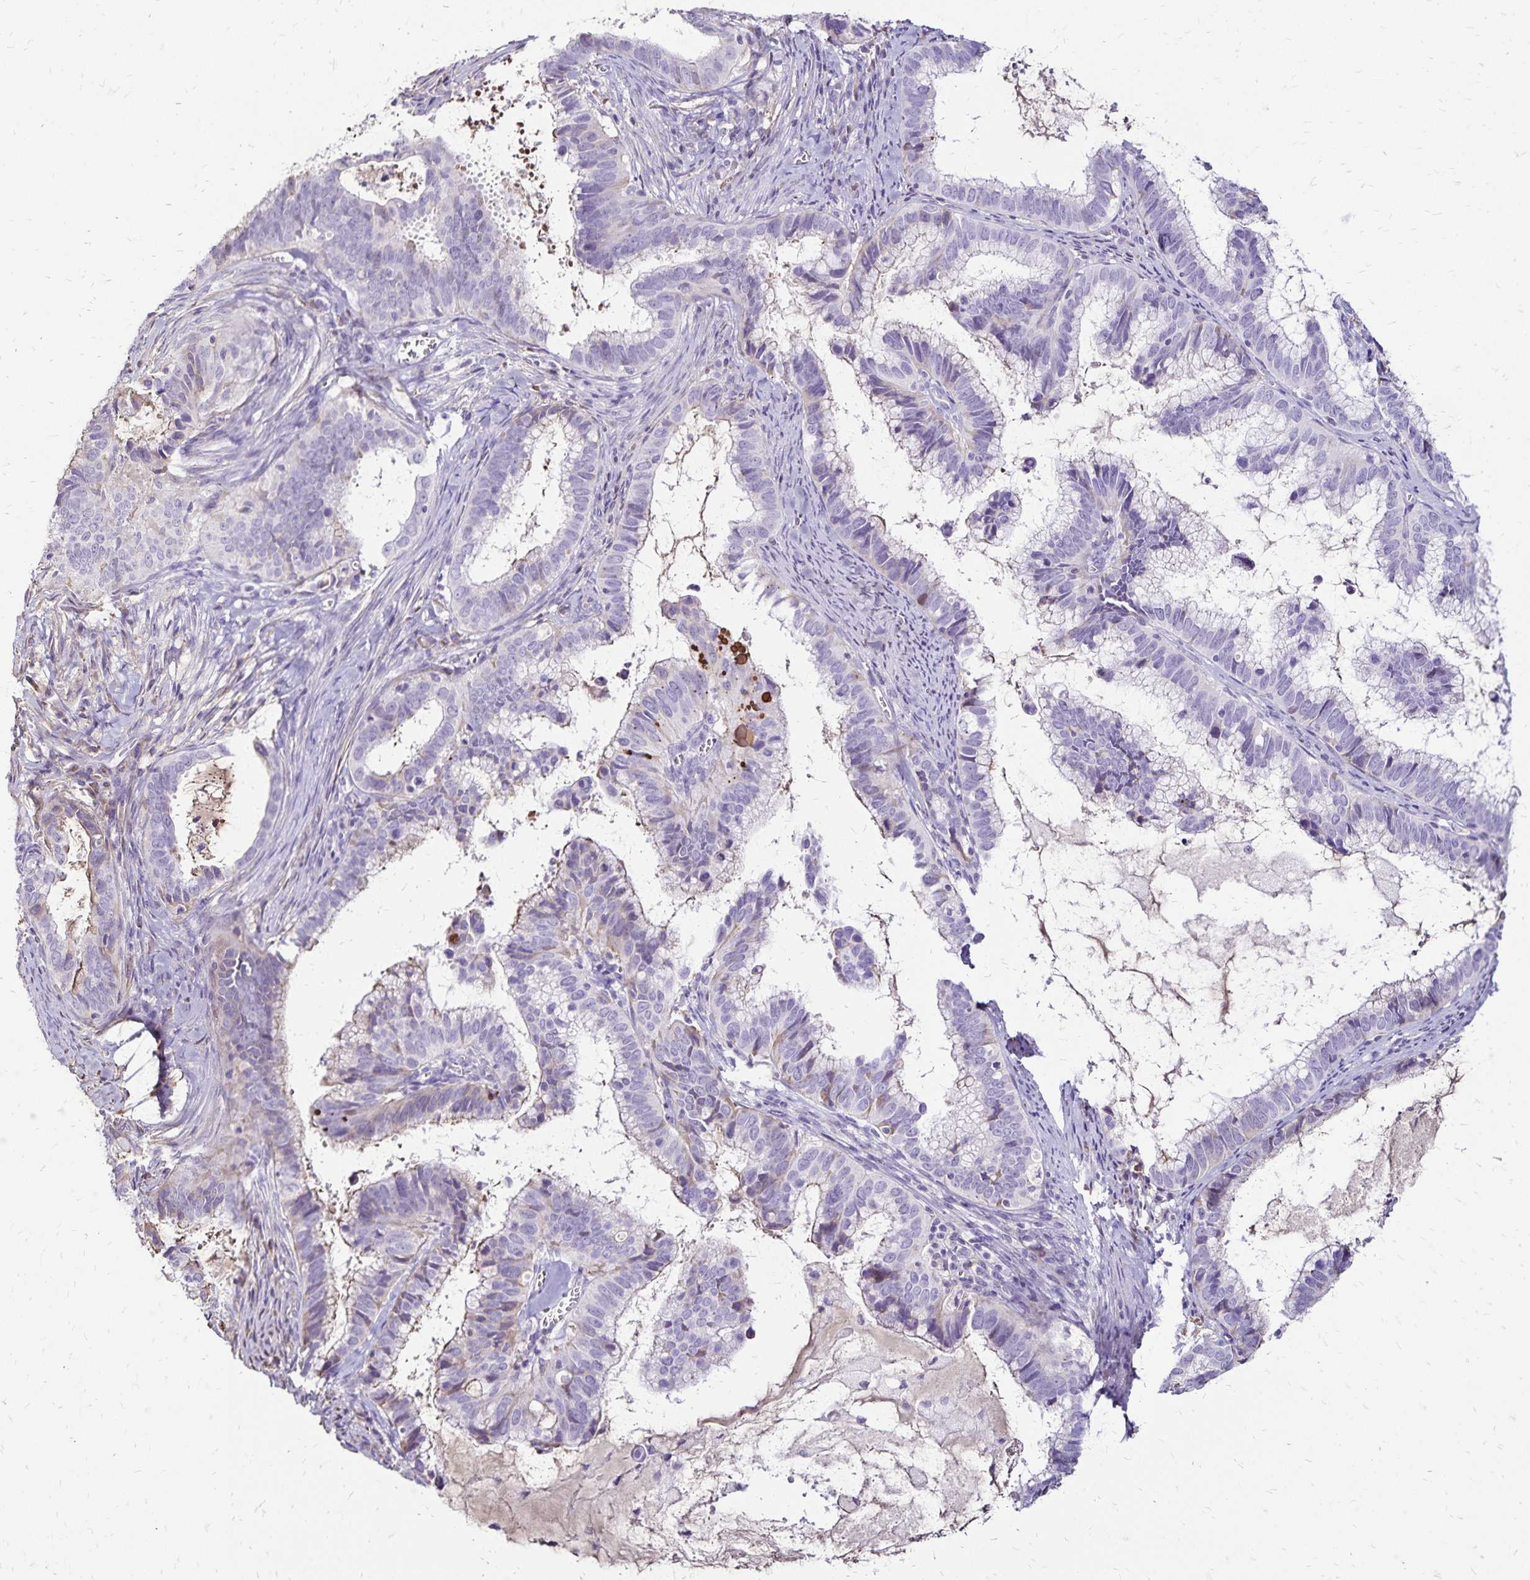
{"staining": {"intensity": "negative", "quantity": "none", "location": "none"}, "tissue": "cervical cancer", "cell_type": "Tumor cells", "image_type": "cancer", "snomed": [{"axis": "morphology", "description": "Adenocarcinoma, NOS"}, {"axis": "topography", "description": "Cervix"}], "caption": "An IHC photomicrograph of cervical cancer is shown. There is no staining in tumor cells of cervical cancer.", "gene": "KISS1", "patient": {"sex": "female", "age": 61}}